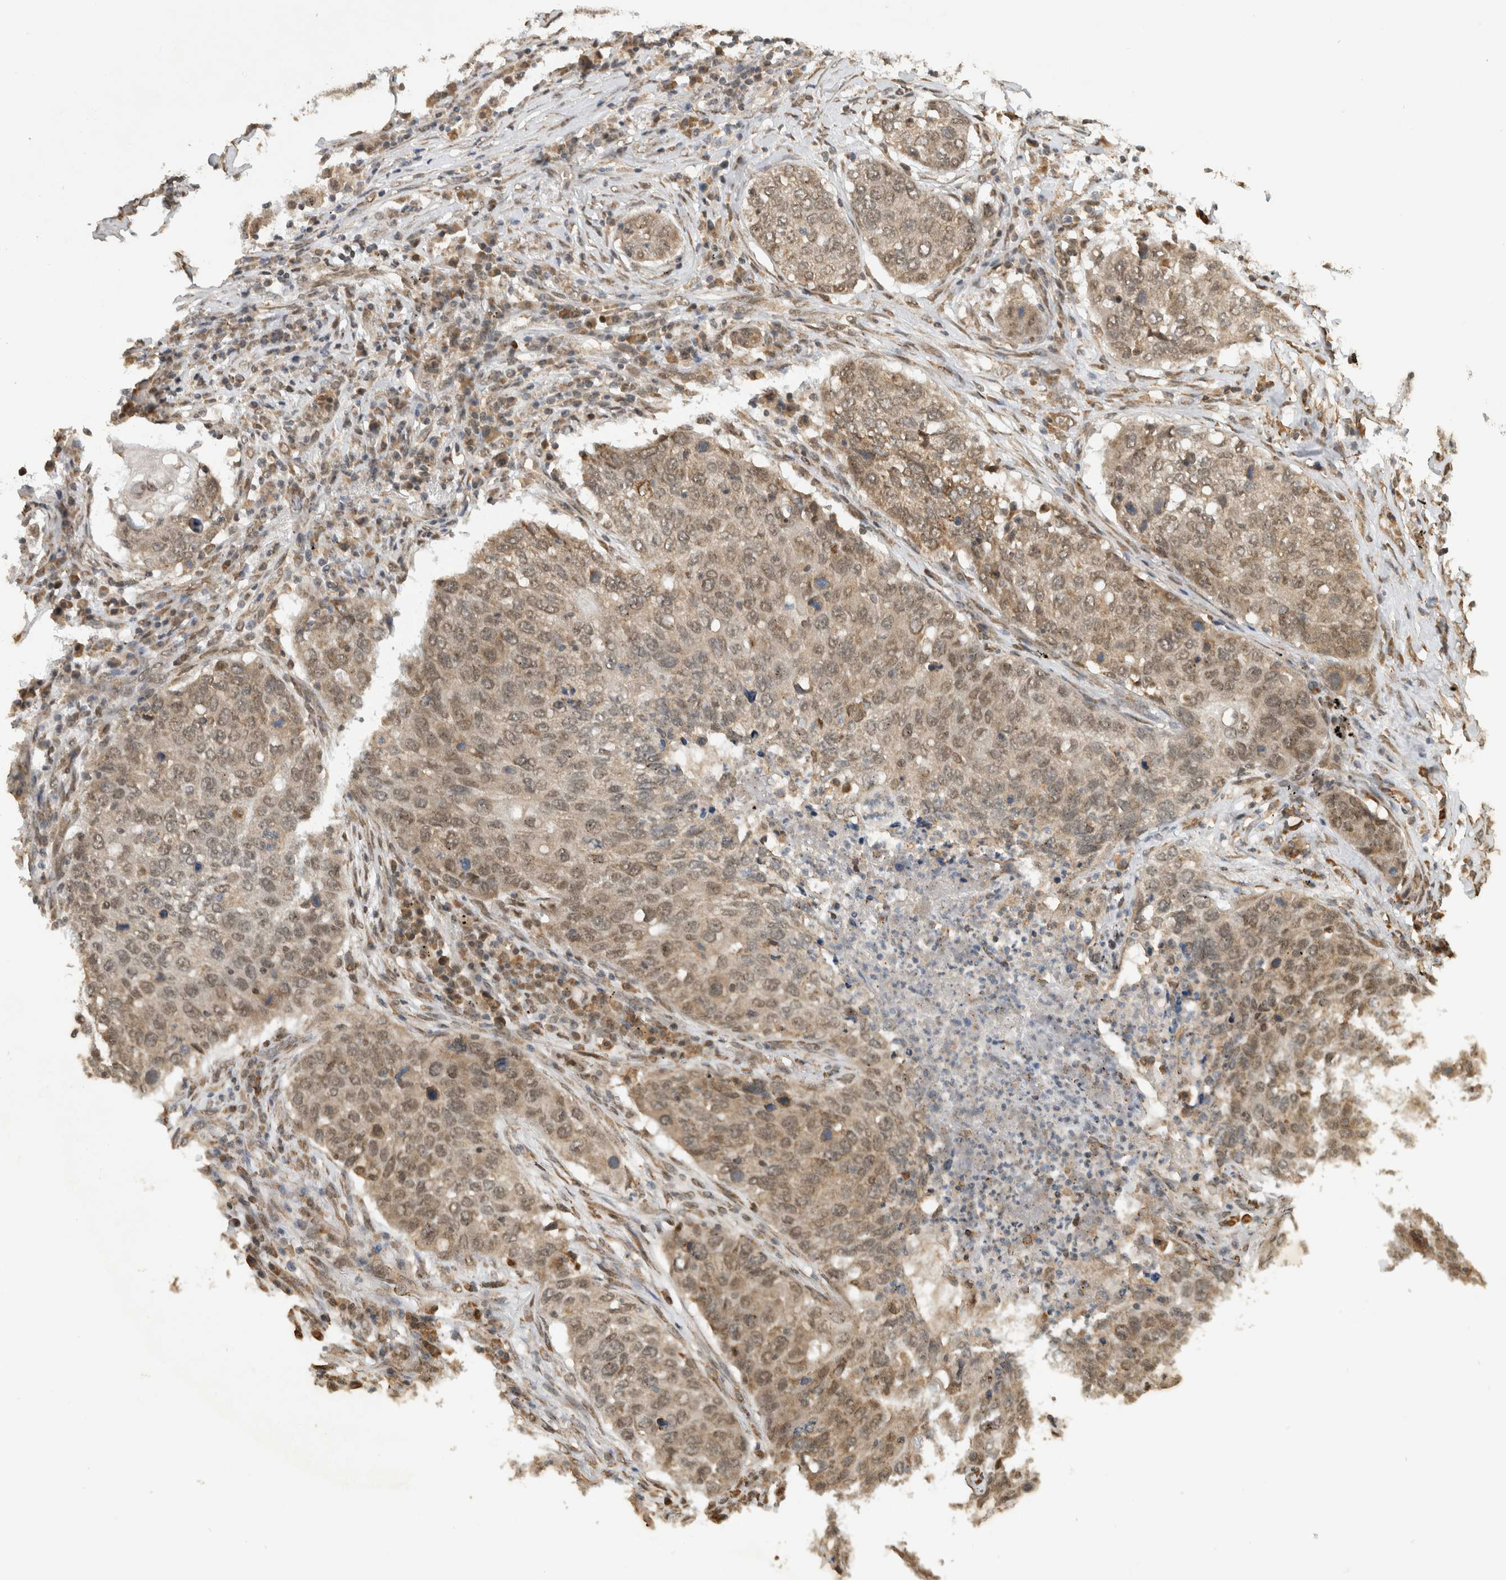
{"staining": {"intensity": "weak", "quantity": ">75%", "location": "cytoplasmic/membranous,nuclear"}, "tissue": "lung cancer", "cell_type": "Tumor cells", "image_type": "cancer", "snomed": [{"axis": "morphology", "description": "Squamous cell carcinoma, NOS"}, {"axis": "topography", "description": "Lung"}], "caption": "Approximately >75% of tumor cells in human lung cancer show weak cytoplasmic/membranous and nuclear protein staining as visualized by brown immunohistochemical staining.", "gene": "C1orf21", "patient": {"sex": "female", "age": 63}}